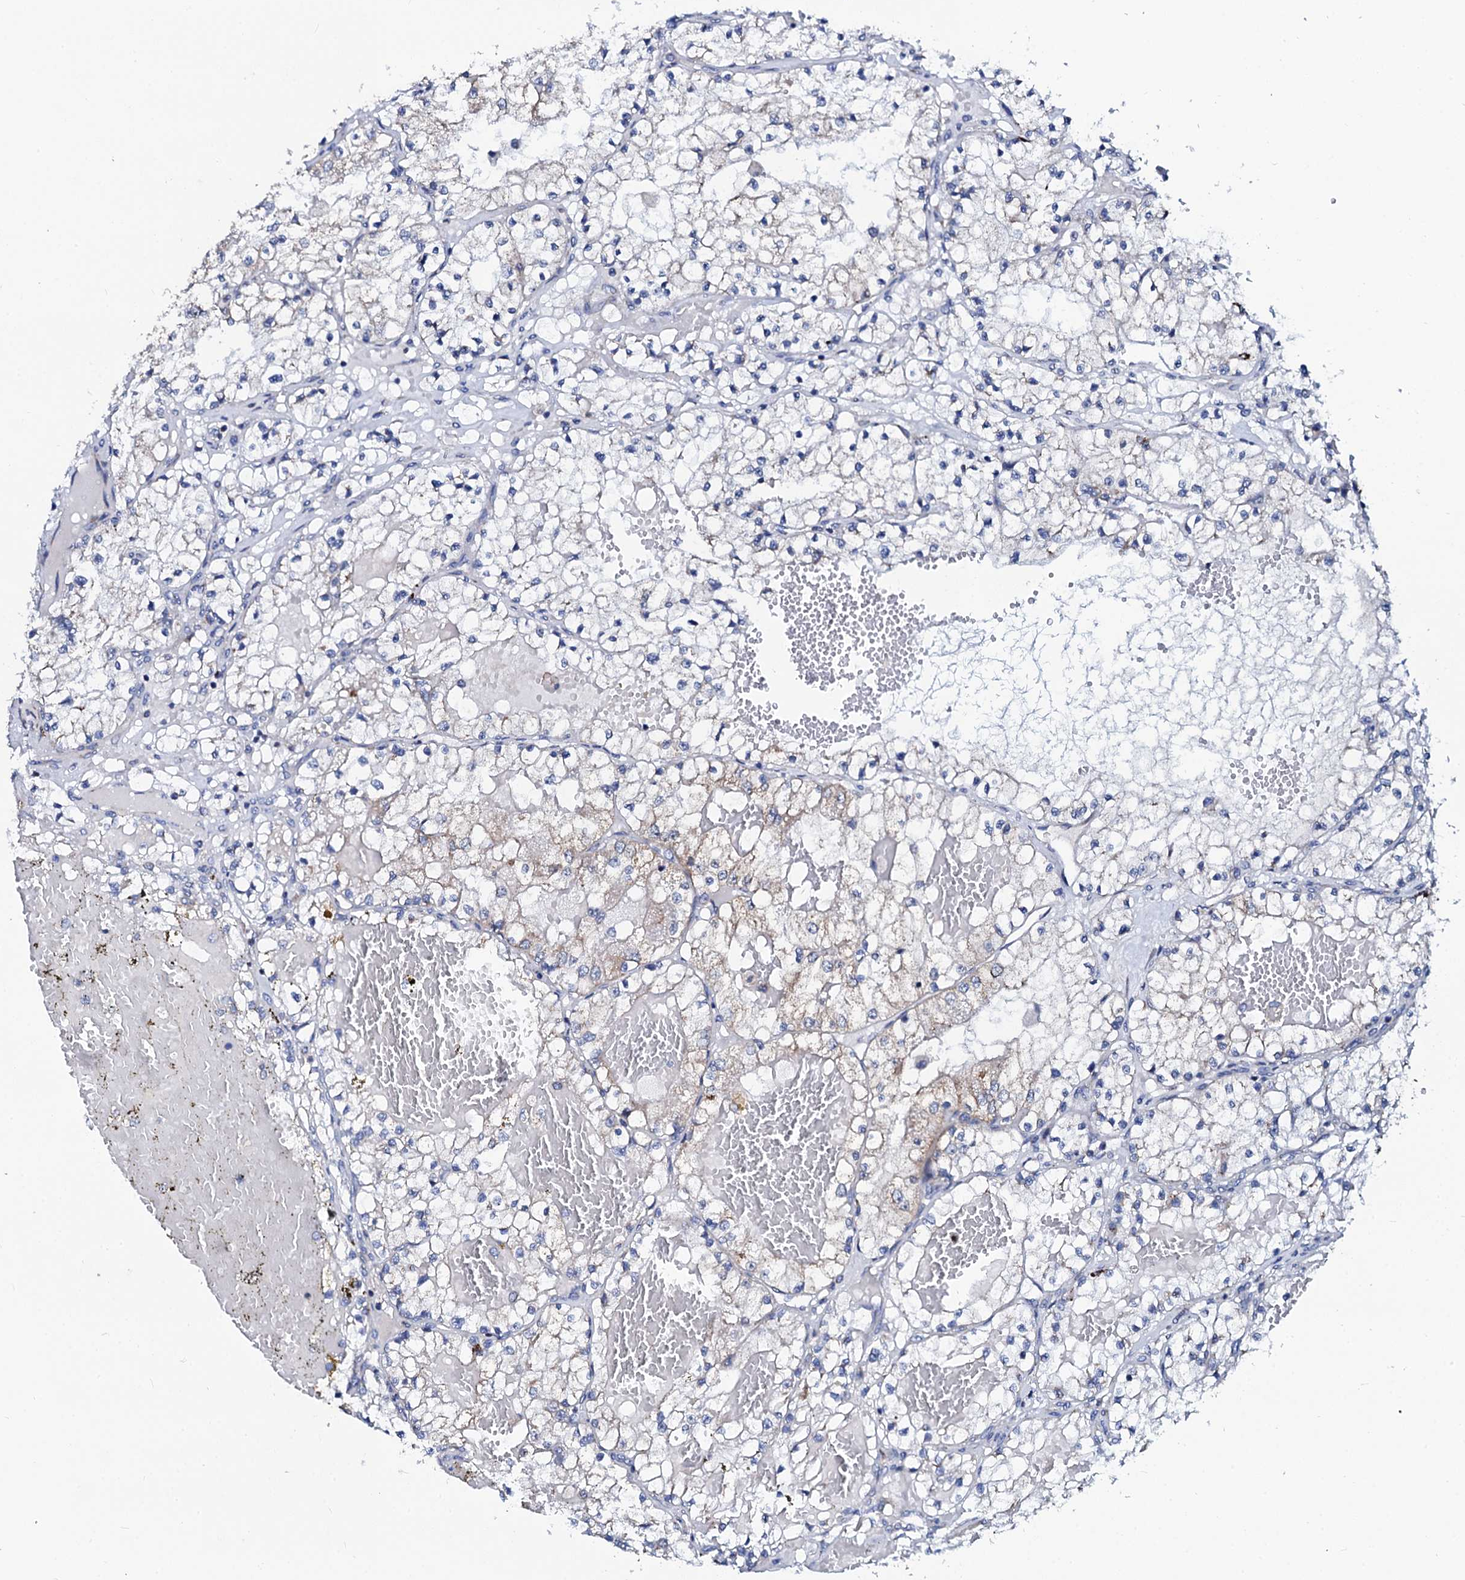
{"staining": {"intensity": "negative", "quantity": "none", "location": "none"}, "tissue": "renal cancer", "cell_type": "Tumor cells", "image_type": "cancer", "snomed": [{"axis": "morphology", "description": "Normal tissue, NOS"}, {"axis": "morphology", "description": "Adenocarcinoma, NOS"}, {"axis": "topography", "description": "Kidney"}], "caption": "A high-resolution image shows immunohistochemistry (IHC) staining of renal cancer (adenocarcinoma), which displays no significant positivity in tumor cells.", "gene": "SLC37A4", "patient": {"sex": "male", "age": 68}}